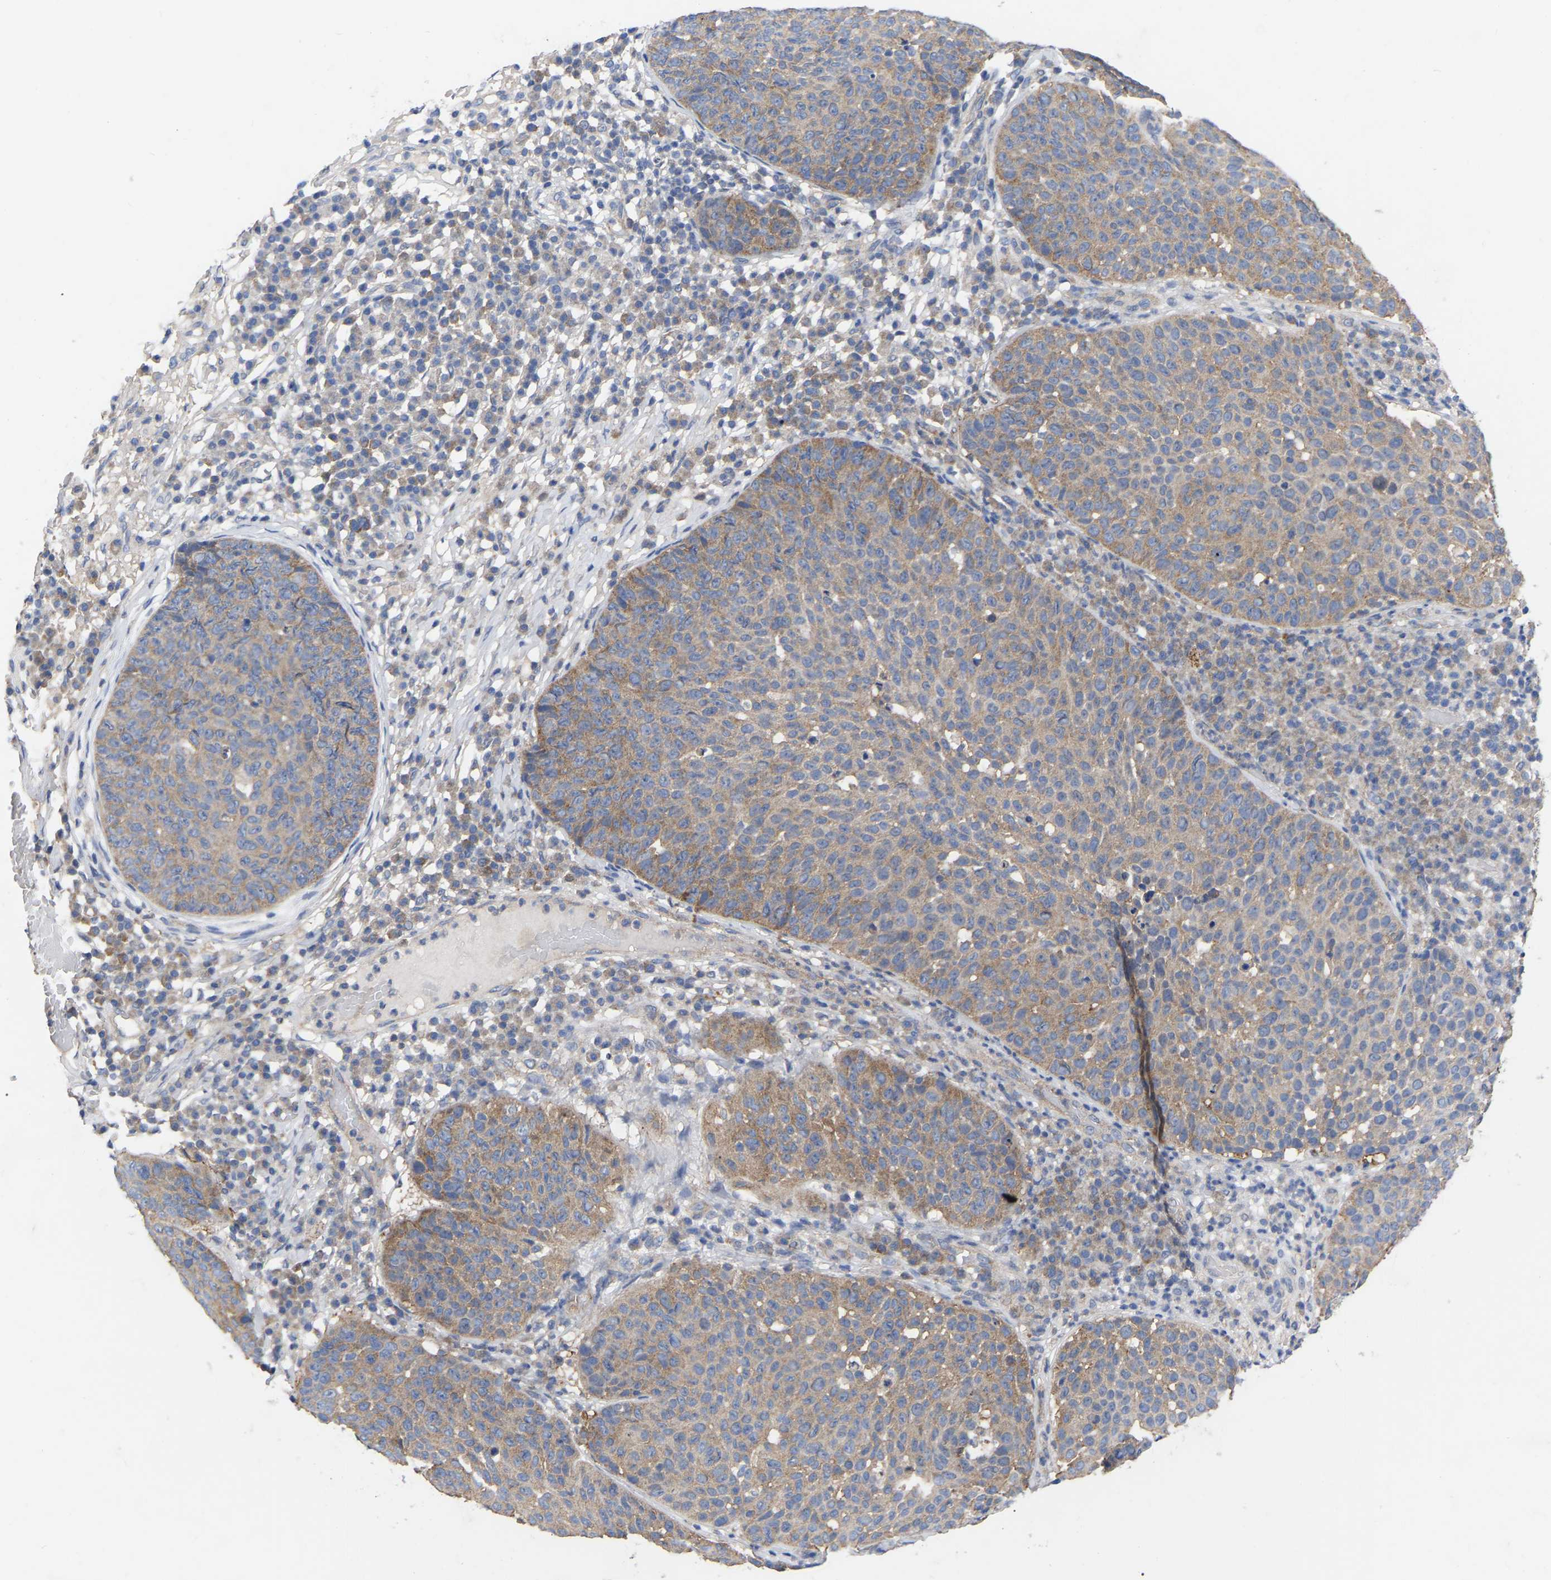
{"staining": {"intensity": "weak", "quantity": "25%-75%", "location": "cytoplasmic/membranous"}, "tissue": "skin cancer", "cell_type": "Tumor cells", "image_type": "cancer", "snomed": [{"axis": "morphology", "description": "Squamous cell carcinoma in situ, NOS"}, {"axis": "morphology", "description": "Squamous cell carcinoma, NOS"}, {"axis": "topography", "description": "Skin"}], "caption": "Weak cytoplasmic/membranous staining for a protein is appreciated in approximately 25%-75% of tumor cells of squamous cell carcinoma in situ (skin) using immunohistochemistry (IHC).", "gene": "TCP1", "patient": {"sex": "male", "age": 93}}